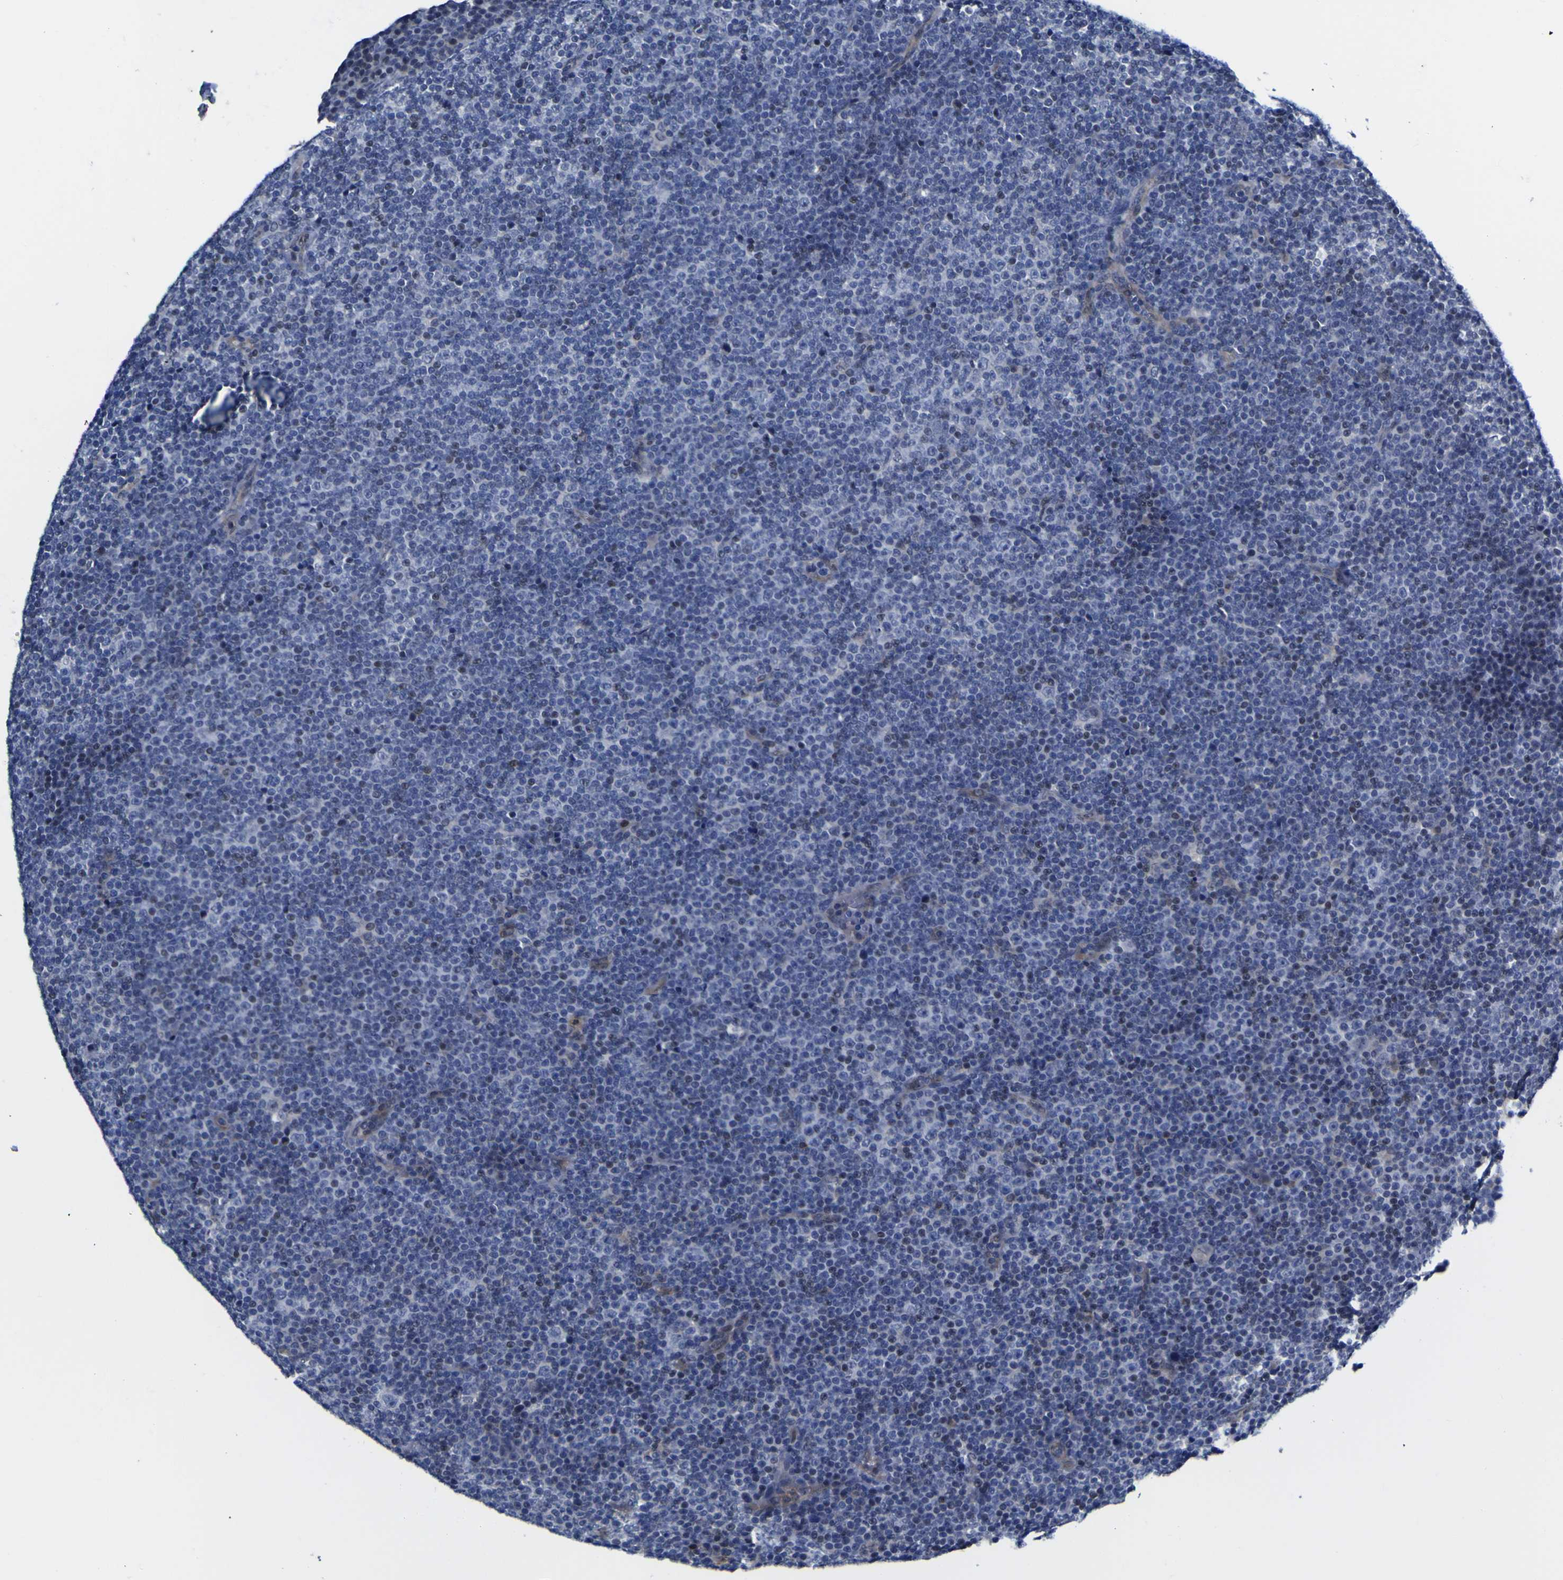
{"staining": {"intensity": "negative", "quantity": "none", "location": "none"}, "tissue": "lymphoma", "cell_type": "Tumor cells", "image_type": "cancer", "snomed": [{"axis": "morphology", "description": "Malignant lymphoma, non-Hodgkin's type, Low grade"}, {"axis": "topography", "description": "Lymph node"}], "caption": "A high-resolution histopathology image shows immunohistochemistry staining of lymphoma, which demonstrates no significant staining in tumor cells.", "gene": "CASP6", "patient": {"sex": "female", "age": 67}}